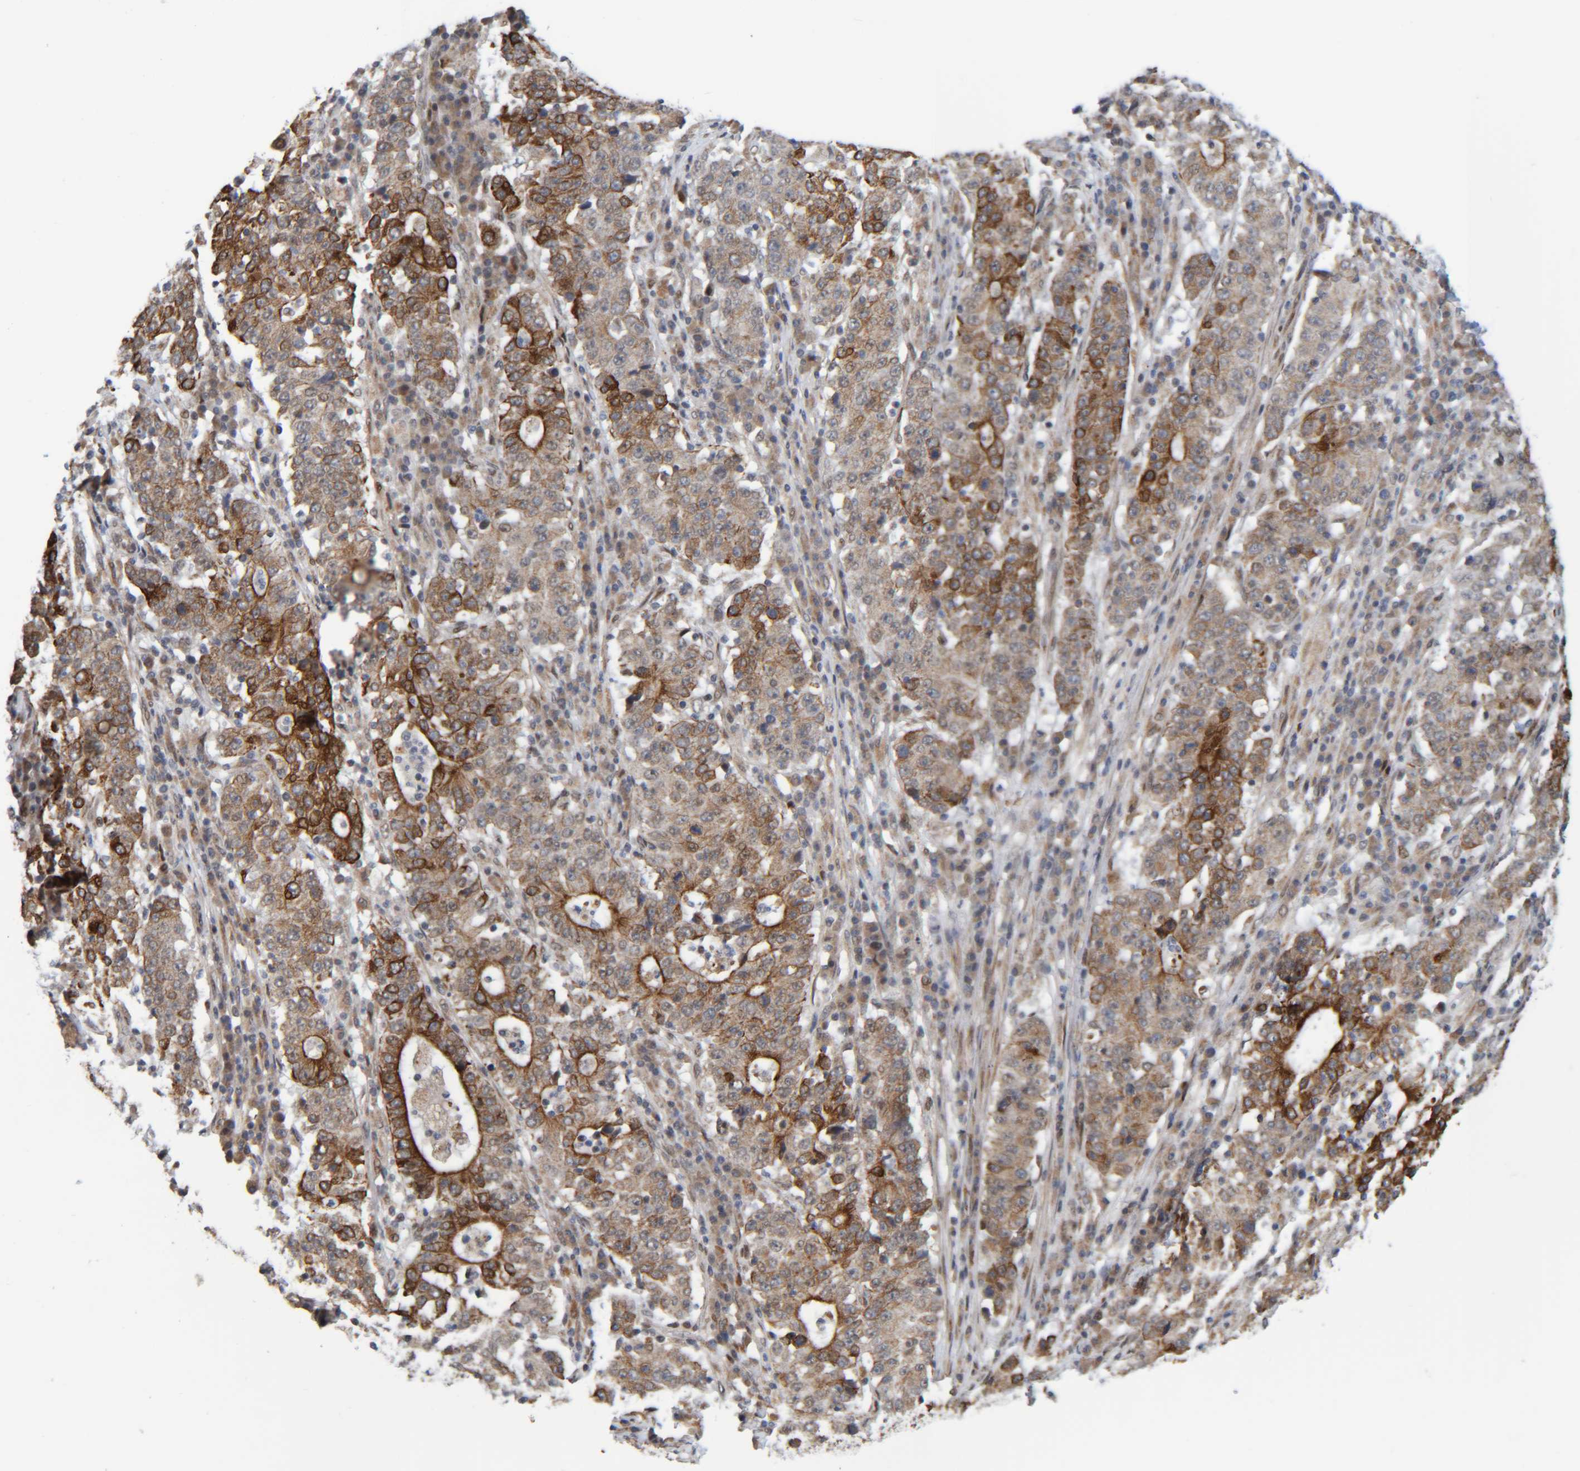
{"staining": {"intensity": "strong", "quantity": "25%-75%", "location": "cytoplasmic/membranous"}, "tissue": "stomach cancer", "cell_type": "Tumor cells", "image_type": "cancer", "snomed": [{"axis": "morphology", "description": "Adenocarcinoma, NOS"}, {"axis": "topography", "description": "Stomach"}], "caption": "Immunohistochemical staining of human stomach cancer (adenocarcinoma) exhibits high levels of strong cytoplasmic/membranous protein positivity in about 25%-75% of tumor cells.", "gene": "CCDC57", "patient": {"sex": "male", "age": 59}}